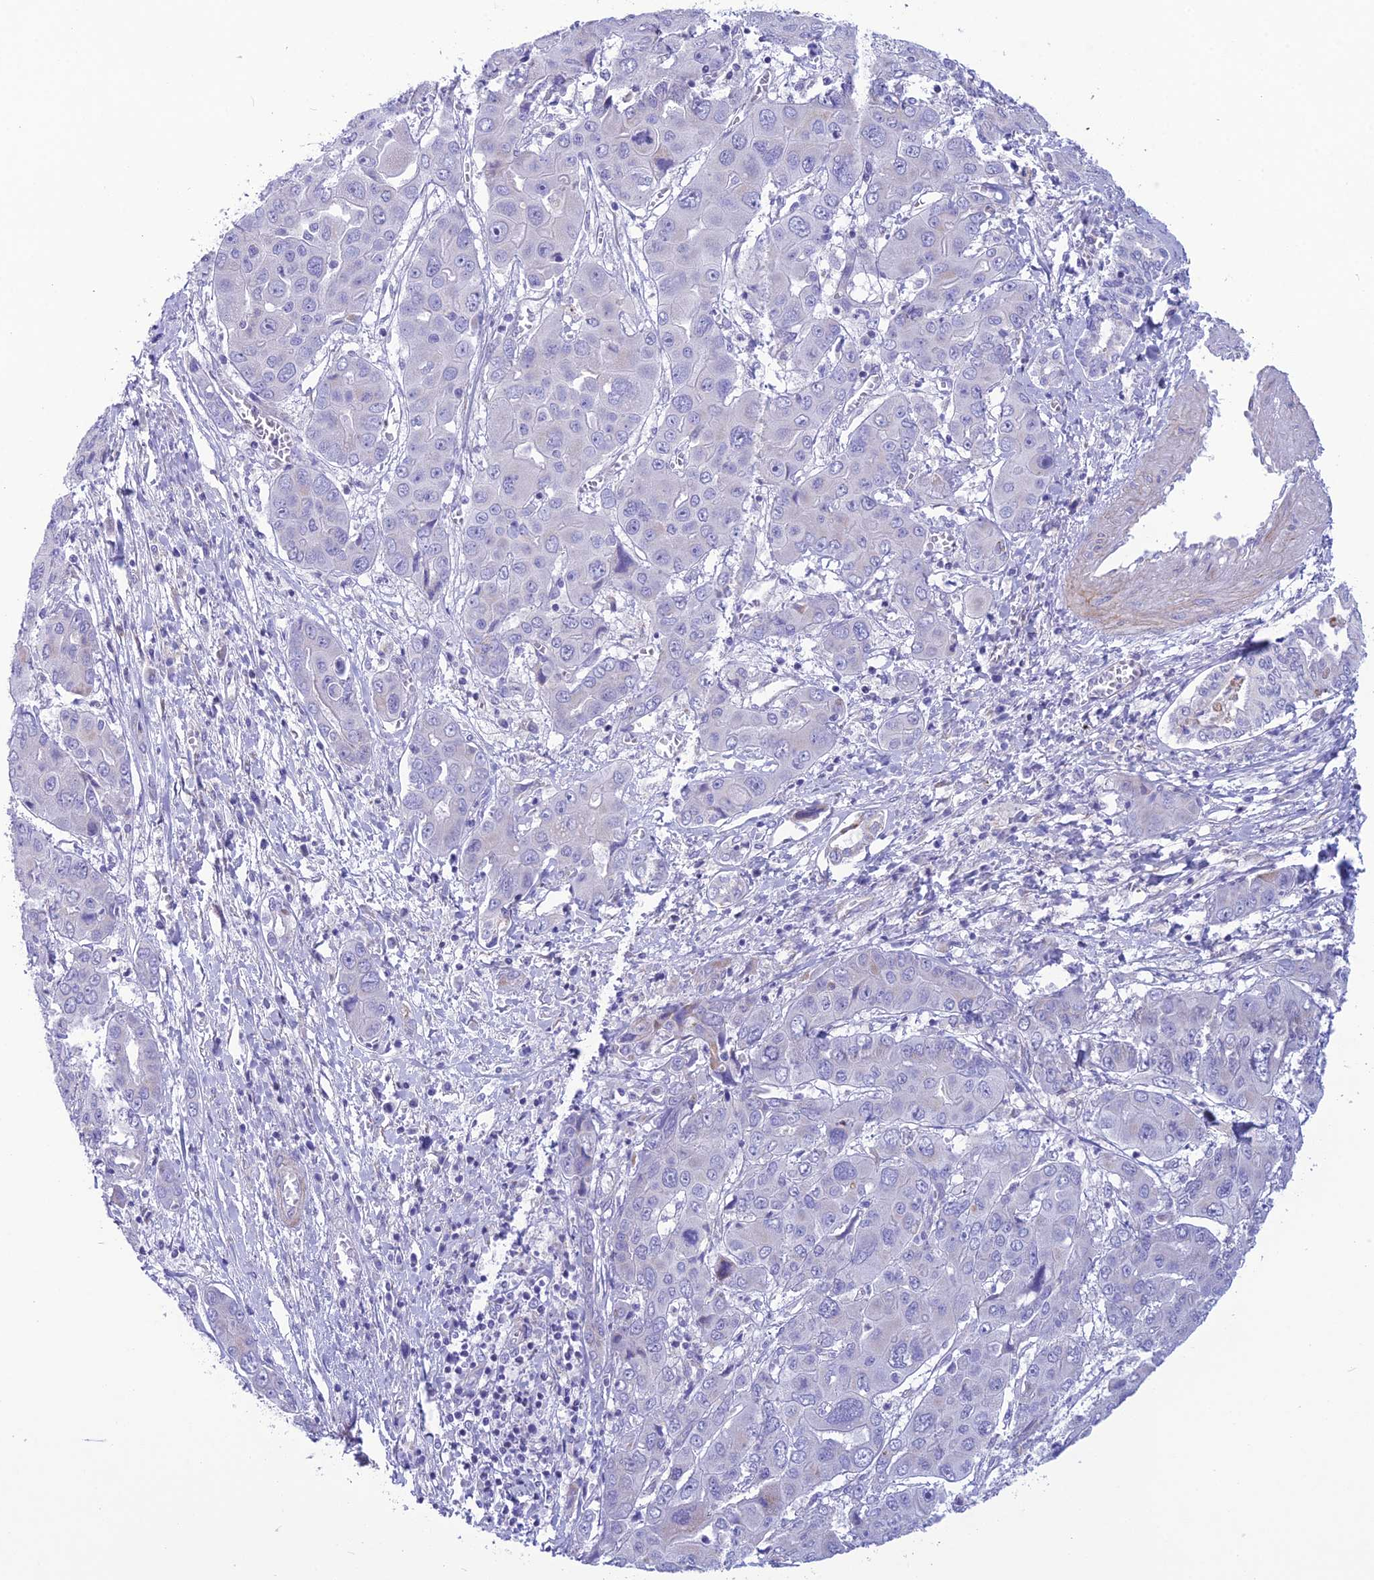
{"staining": {"intensity": "negative", "quantity": "none", "location": "none"}, "tissue": "liver cancer", "cell_type": "Tumor cells", "image_type": "cancer", "snomed": [{"axis": "morphology", "description": "Cholangiocarcinoma"}, {"axis": "topography", "description": "Liver"}], "caption": "A histopathology image of human liver cancer is negative for staining in tumor cells.", "gene": "POMGNT1", "patient": {"sex": "male", "age": 67}}